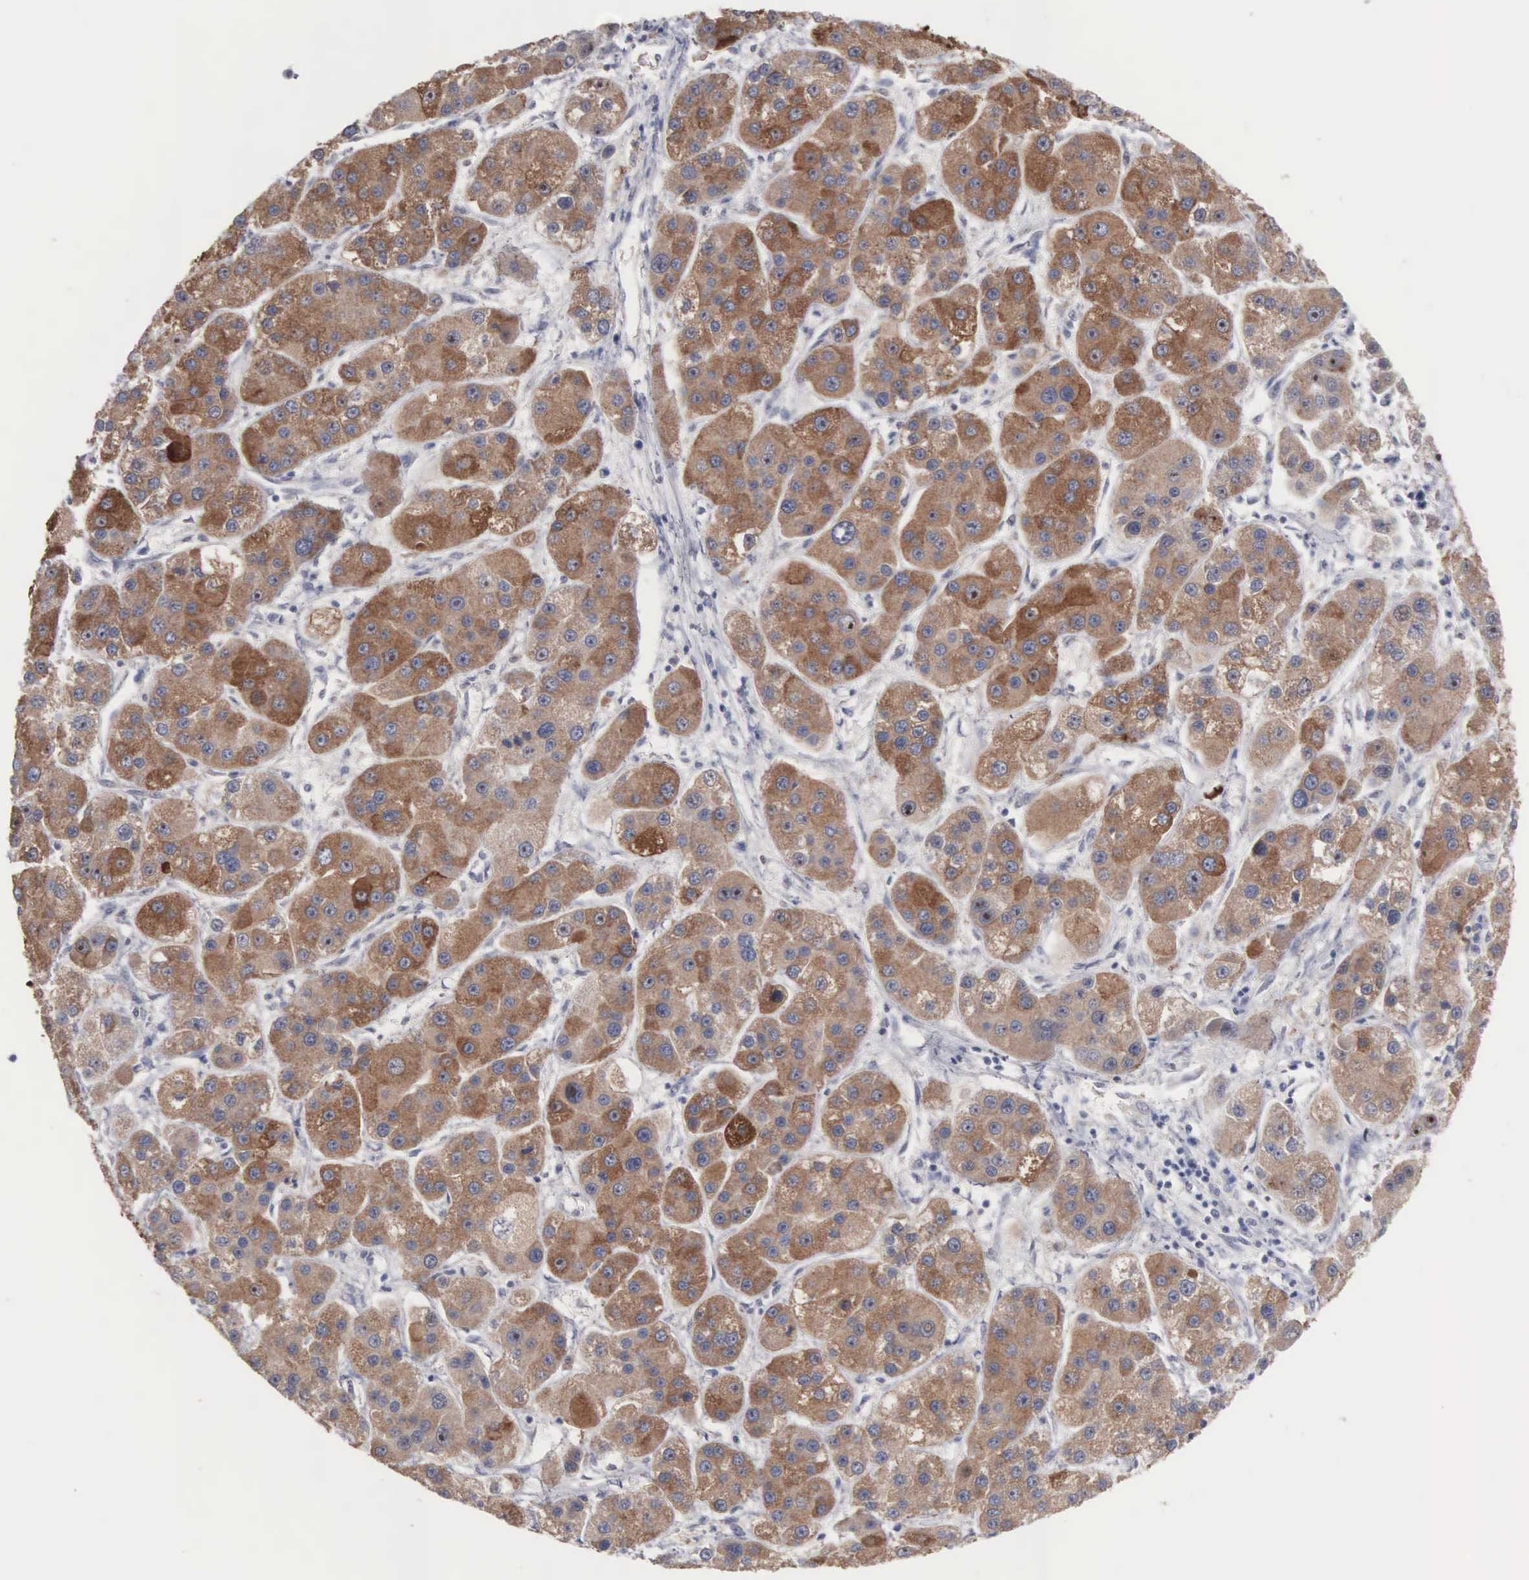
{"staining": {"intensity": "moderate", "quantity": ">75%", "location": "cytoplasmic/membranous"}, "tissue": "liver cancer", "cell_type": "Tumor cells", "image_type": "cancer", "snomed": [{"axis": "morphology", "description": "Carcinoma, Hepatocellular, NOS"}, {"axis": "topography", "description": "Liver"}], "caption": "Protein expression by immunohistochemistry (IHC) shows moderate cytoplasmic/membranous expression in about >75% of tumor cells in liver cancer (hepatocellular carcinoma).", "gene": "ACOT4", "patient": {"sex": "female", "age": 85}}